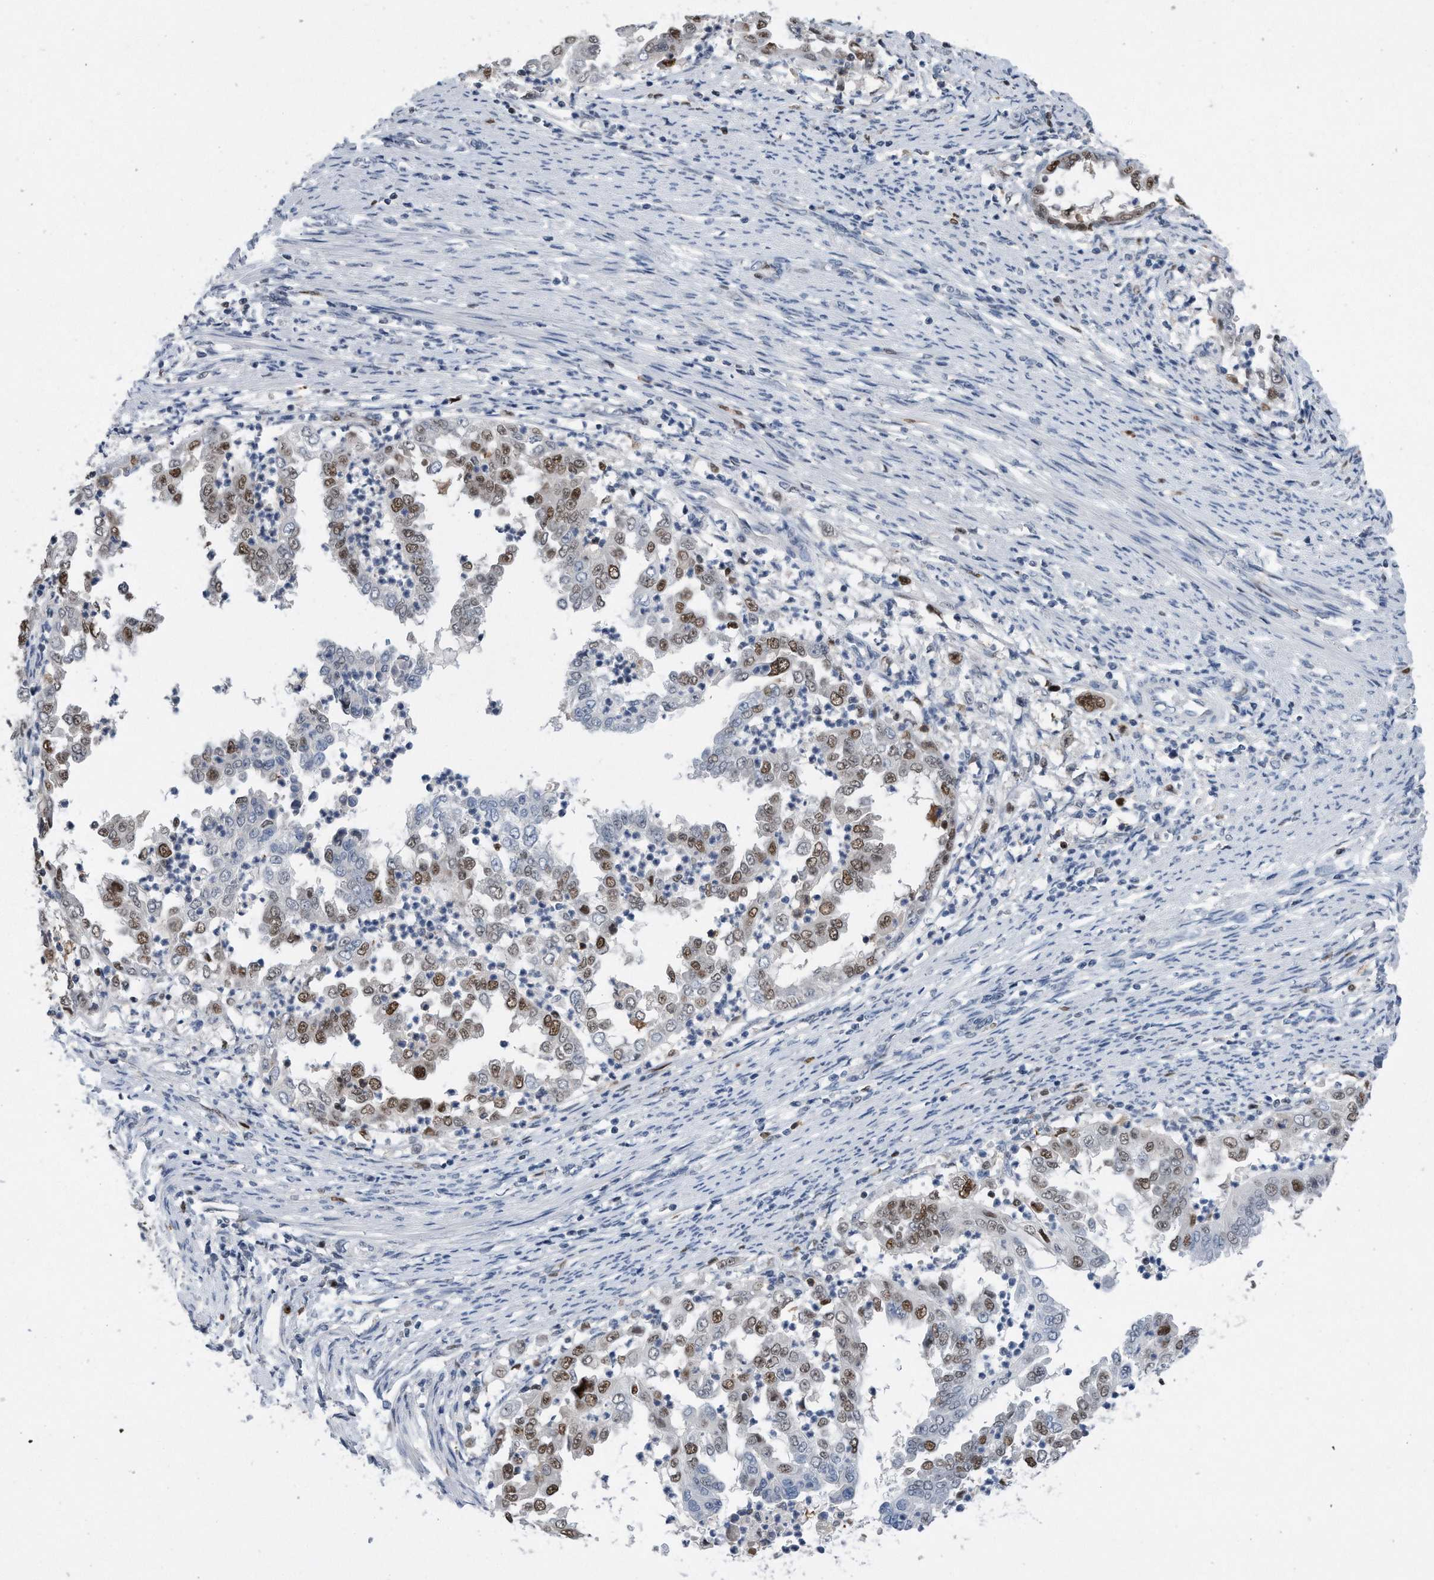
{"staining": {"intensity": "moderate", "quantity": ">75%", "location": "nuclear"}, "tissue": "endometrial cancer", "cell_type": "Tumor cells", "image_type": "cancer", "snomed": [{"axis": "morphology", "description": "Adenocarcinoma, NOS"}, {"axis": "topography", "description": "Endometrium"}], "caption": "About >75% of tumor cells in endometrial cancer display moderate nuclear protein expression as visualized by brown immunohistochemical staining.", "gene": "PCNA", "patient": {"sex": "female", "age": 85}}